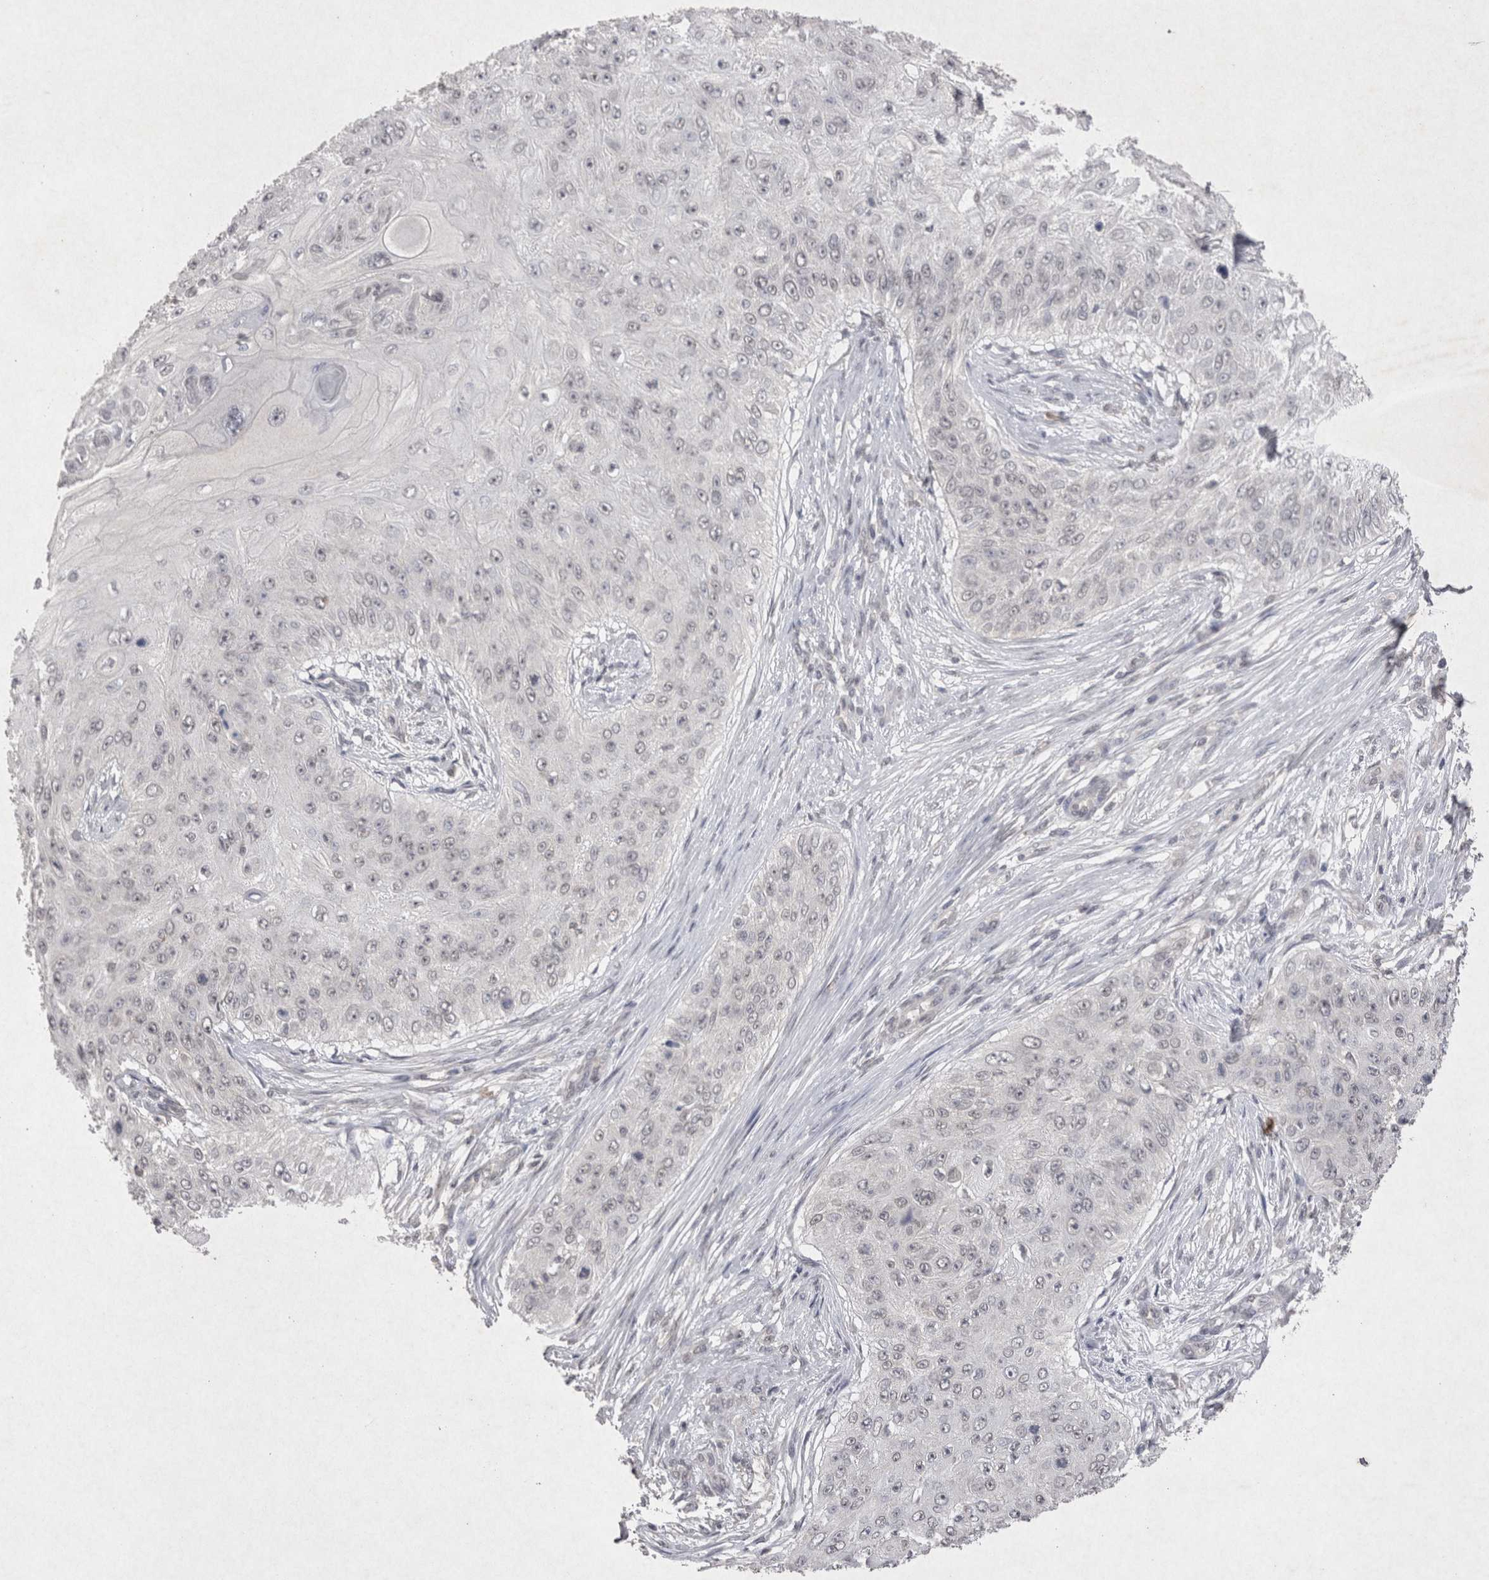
{"staining": {"intensity": "negative", "quantity": "none", "location": "none"}, "tissue": "skin cancer", "cell_type": "Tumor cells", "image_type": "cancer", "snomed": [{"axis": "morphology", "description": "Squamous cell carcinoma, NOS"}, {"axis": "topography", "description": "Skin"}], "caption": "DAB immunohistochemical staining of skin cancer (squamous cell carcinoma) exhibits no significant expression in tumor cells.", "gene": "LYVE1", "patient": {"sex": "female", "age": 80}}